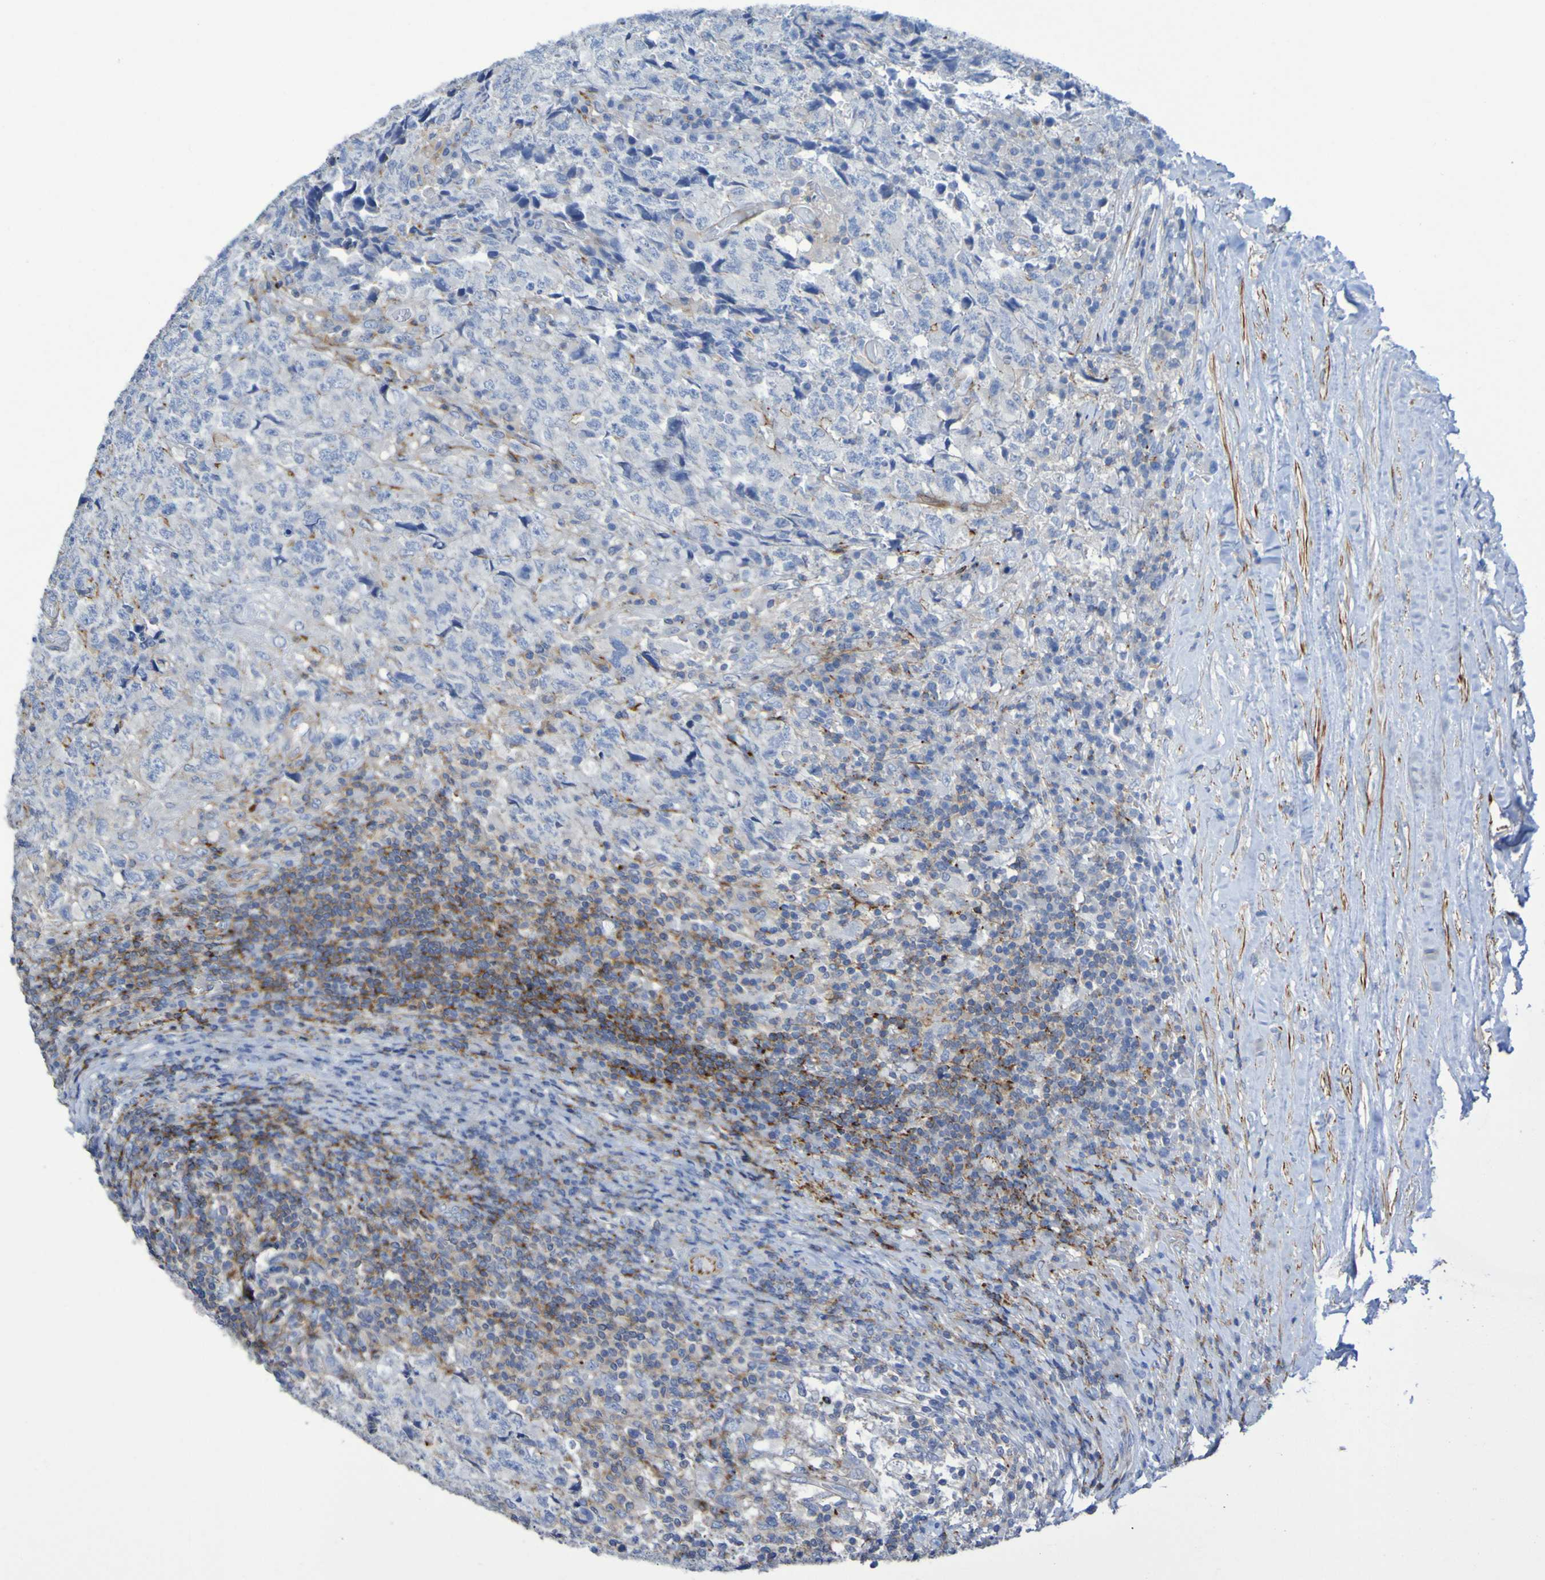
{"staining": {"intensity": "negative", "quantity": "none", "location": "none"}, "tissue": "testis cancer", "cell_type": "Tumor cells", "image_type": "cancer", "snomed": [{"axis": "morphology", "description": "Necrosis, NOS"}, {"axis": "morphology", "description": "Carcinoma, Embryonal, NOS"}, {"axis": "topography", "description": "Testis"}], "caption": "There is no significant staining in tumor cells of testis embryonal carcinoma. (Stains: DAB (3,3'-diaminobenzidine) IHC with hematoxylin counter stain, Microscopy: brightfield microscopy at high magnification).", "gene": "RNF182", "patient": {"sex": "male", "age": 19}}